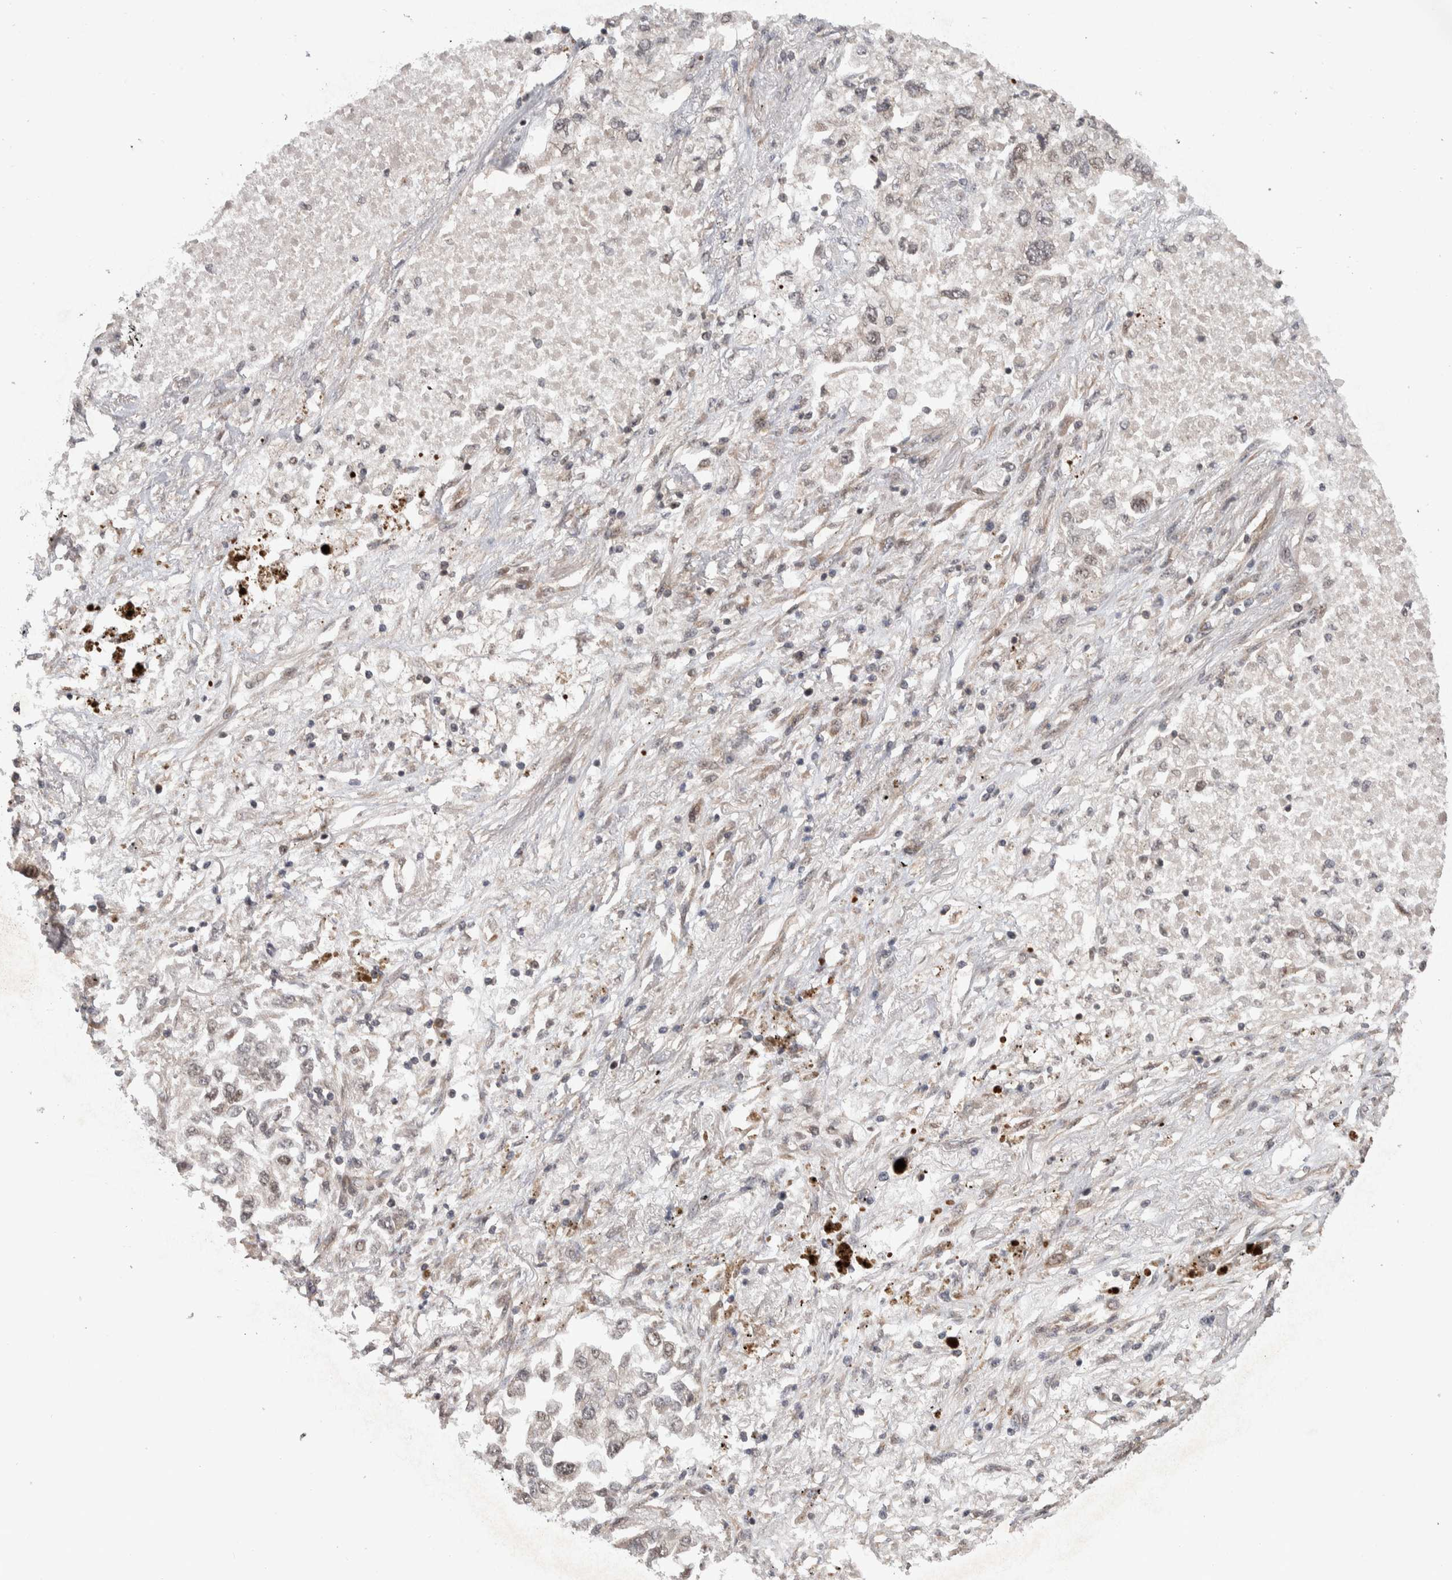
{"staining": {"intensity": "weak", "quantity": ">75%", "location": "nuclear"}, "tissue": "lung cancer", "cell_type": "Tumor cells", "image_type": "cancer", "snomed": [{"axis": "morphology", "description": "Inflammation, NOS"}, {"axis": "morphology", "description": "Adenocarcinoma, NOS"}, {"axis": "topography", "description": "Lung"}], "caption": "This micrograph reveals immunohistochemistry staining of human adenocarcinoma (lung), with low weak nuclear staining in about >75% of tumor cells.", "gene": "RPS6KA4", "patient": {"sex": "male", "age": 63}}